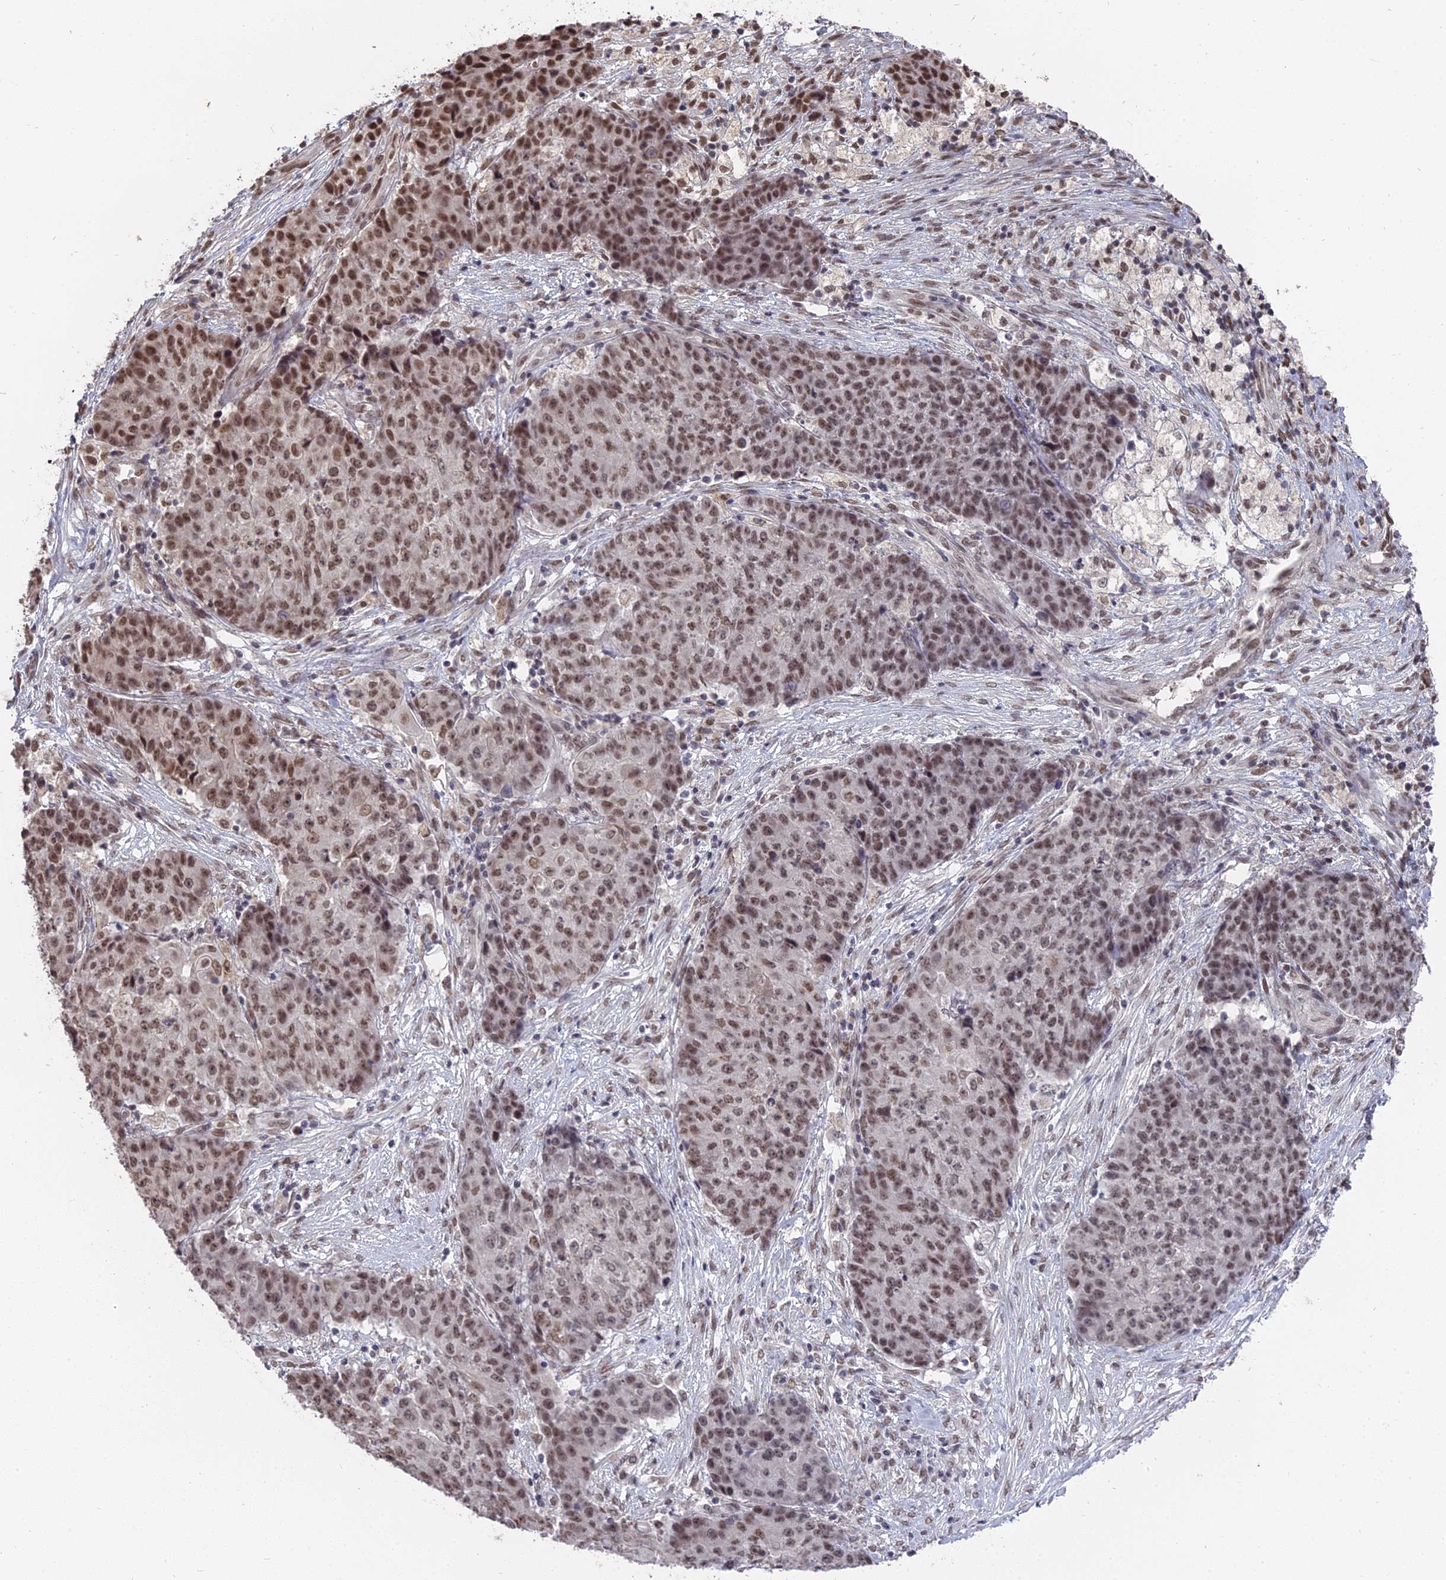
{"staining": {"intensity": "moderate", "quantity": ">75%", "location": "nuclear"}, "tissue": "ovarian cancer", "cell_type": "Tumor cells", "image_type": "cancer", "snomed": [{"axis": "morphology", "description": "Carcinoma, endometroid"}, {"axis": "topography", "description": "Ovary"}], "caption": "Immunohistochemistry (DAB) staining of ovarian cancer (endometroid carcinoma) shows moderate nuclear protein expression in approximately >75% of tumor cells. The staining was performed using DAB (3,3'-diaminobenzidine), with brown indicating positive protein expression. Nuclei are stained blue with hematoxylin.", "gene": "NR1H3", "patient": {"sex": "female", "age": 42}}